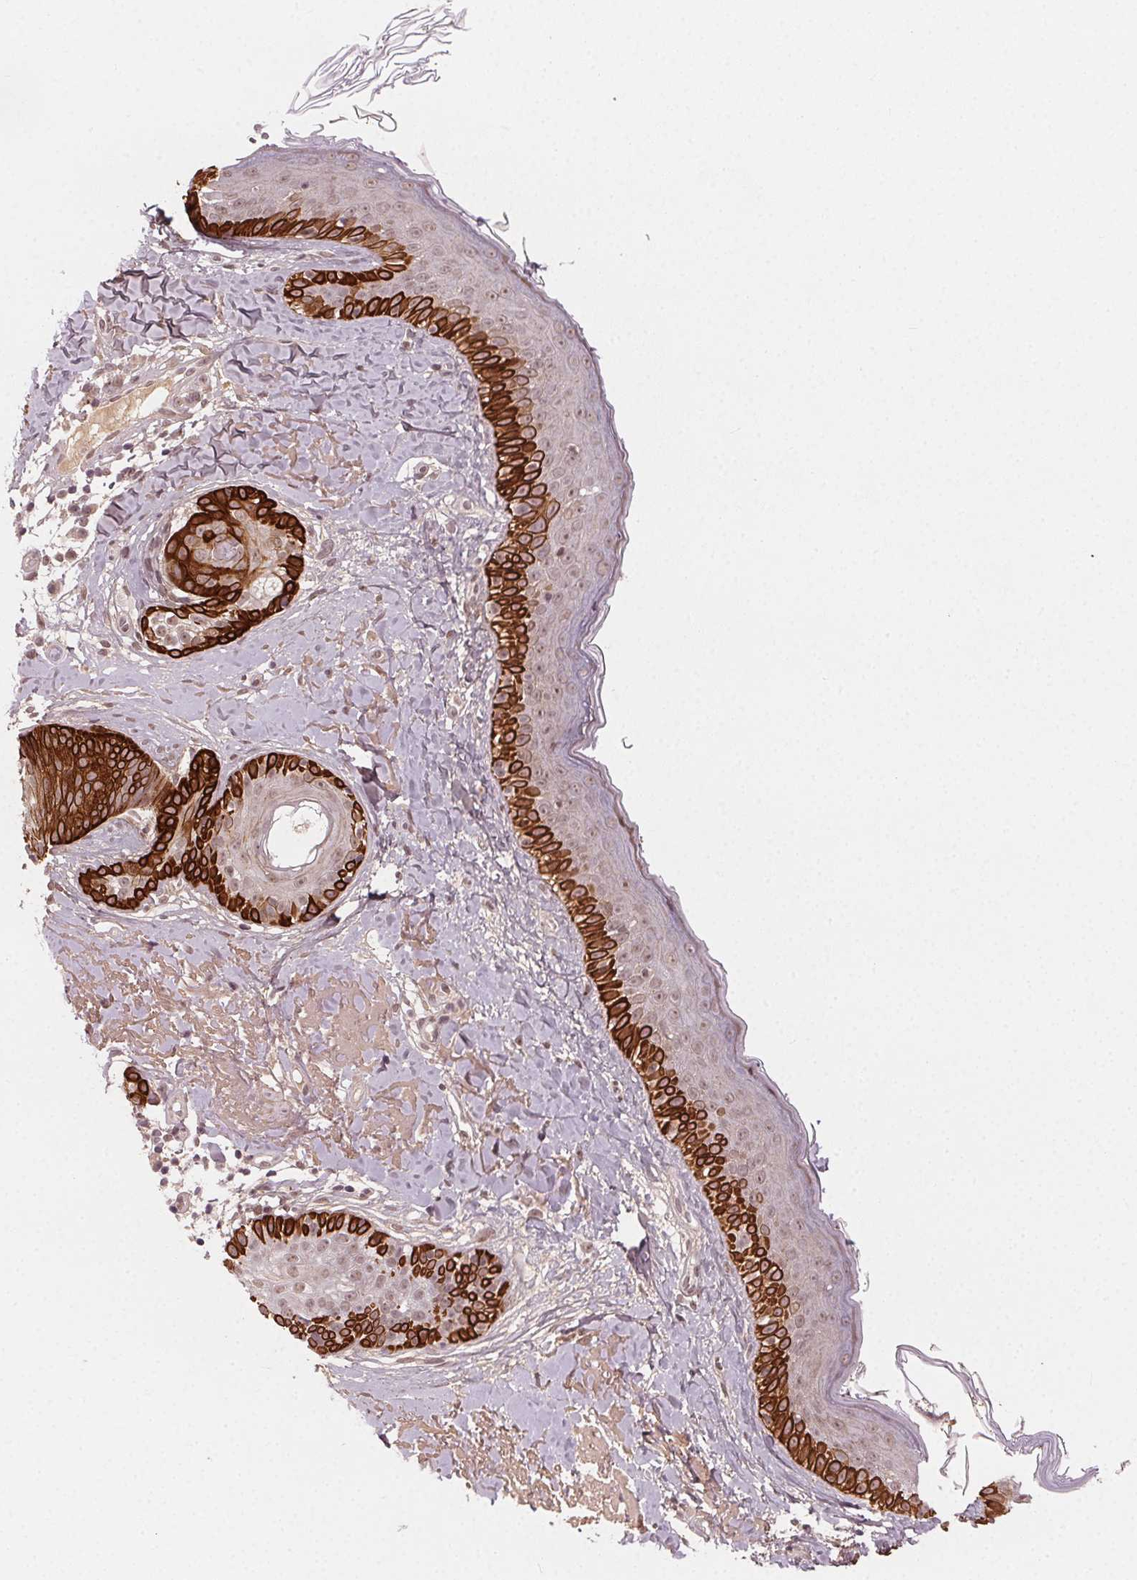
{"staining": {"intensity": "negative", "quantity": "none", "location": "none"}, "tissue": "skin", "cell_type": "Fibroblasts", "image_type": "normal", "snomed": [{"axis": "morphology", "description": "Normal tissue, NOS"}, {"axis": "topography", "description": "Skin"}], "caption": "There is no significant expression in fibroblasts of skin. (Immunohistochemistry (ihc), brightfield microscopy, high magnification).", "gene": "TUB", "patient": {"sex": "male", "age": 73}}